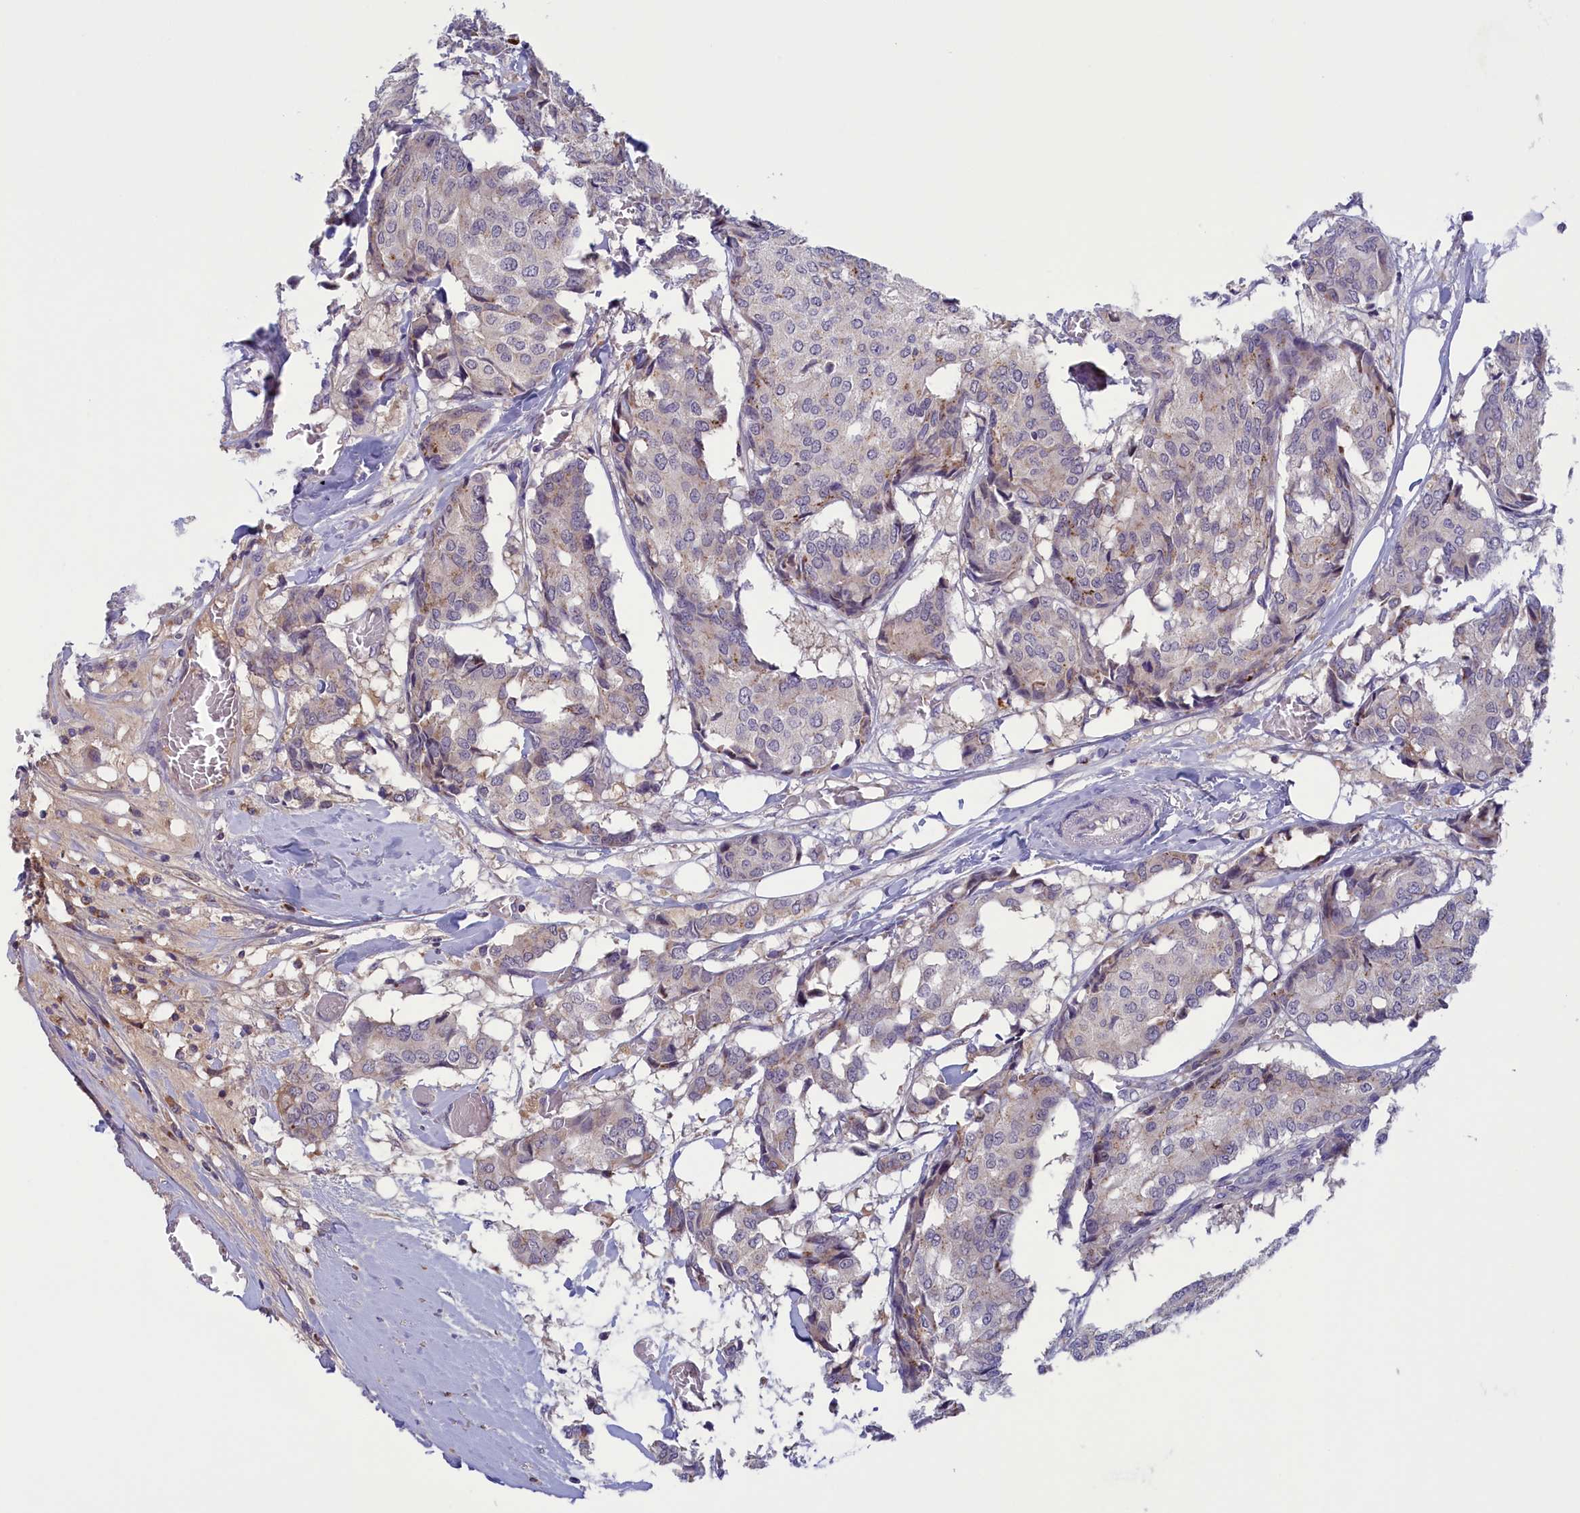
{"staining": {"intensity": "negative", "quantity": "none", "location": "none"}, "tissue": "breast cancer", "cell_type": "Tumor cells", "image_type": "cancer", "snomed": [{"axis": "morphology", "description": "Duct carcinoma"}, {"axis": "topography", "description": "Breast"}], "caption": "Tumor cells show no significant expression in breast cancer (infiltrating ductal carcinoma).", "gene": "STYX", "patient": {"sex": "female", "age": 75}}